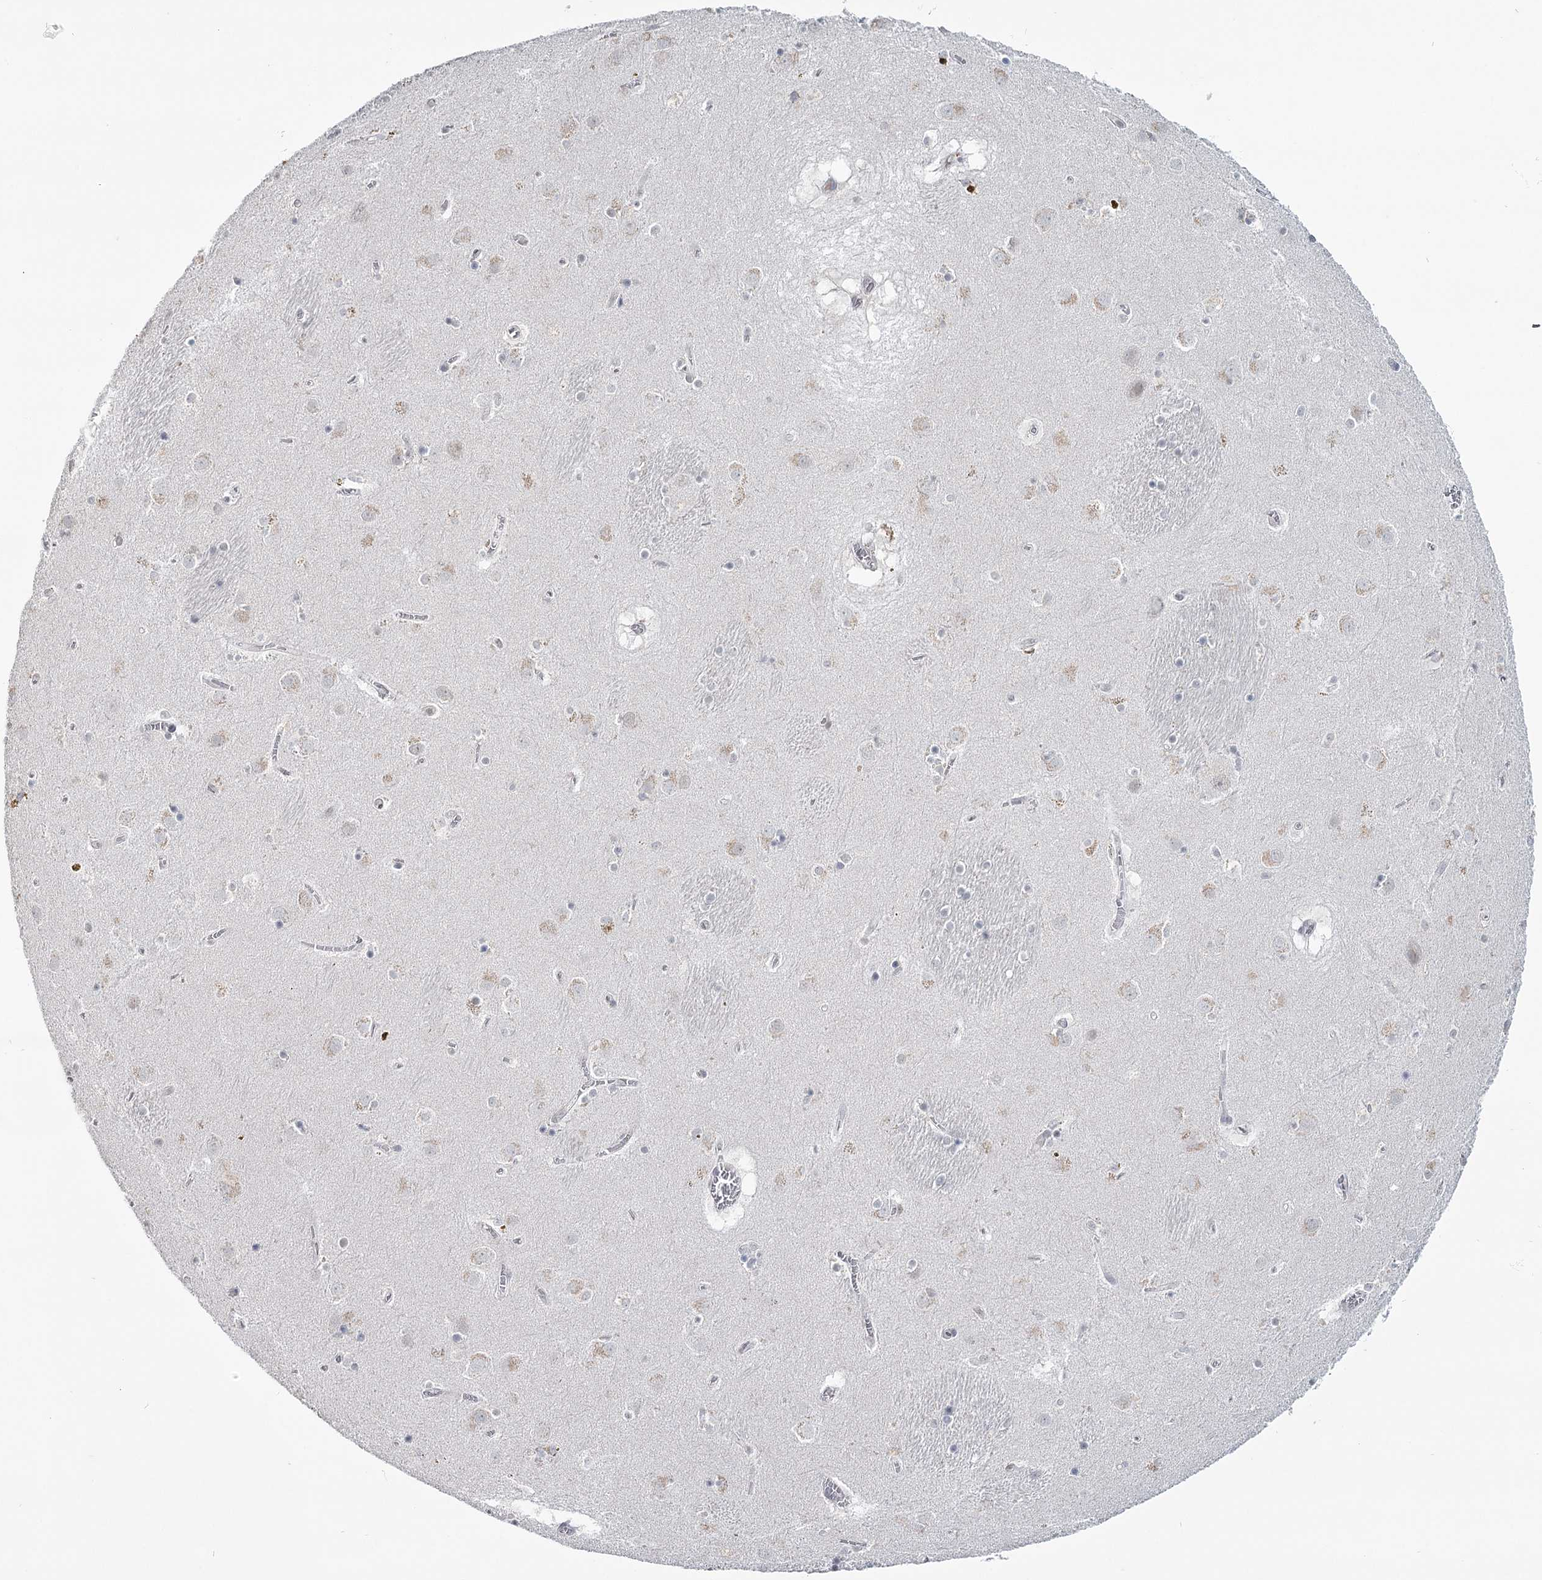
{"staining": {"intensity": "negative", "quantity": "none", "location": "none"}, "tissue": "caudate", "cell_type": "Glial cells", "image_type": "normal", "snomed": [{"axis": "morphology", "description": "Normal tissue, NOS"}, {"axis": "topography", "description": "Lateral ventricle wall"}], "caption": "DAB (3,3'-diaminobenzidine) immunohistochemical staining of unremarkable human caudate shows no significant positivity in glial cells.", "gene": "TMEM70", "patient": {"sex": "male", "age": 70}}